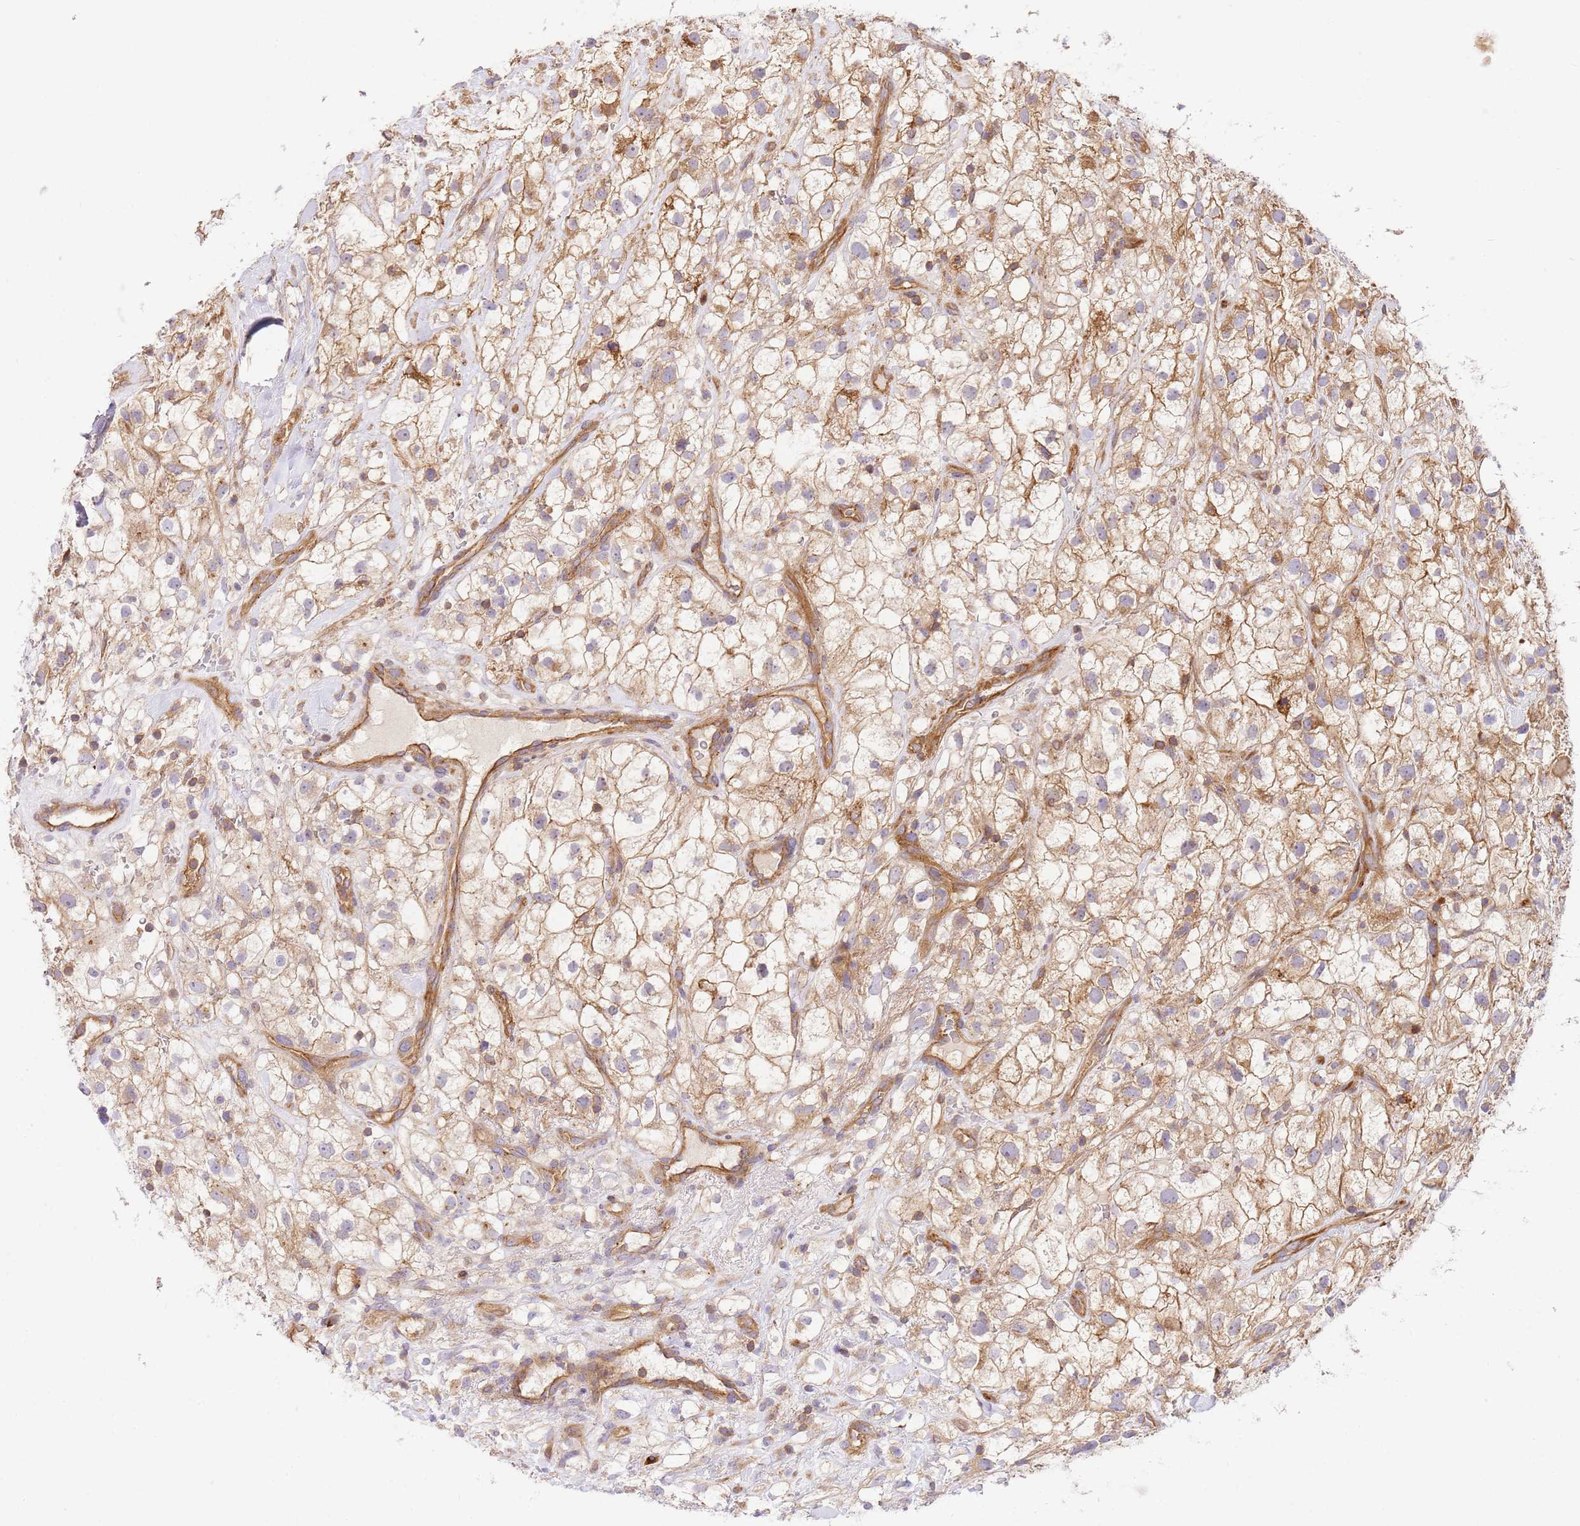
{"staining": {"intensity": "weak", "quantity": ">75%", "location": "cytoplasmic/membranous"}, "tissue": "renal cancer", "cell_type": "Tumor cells", "image_type": "cancer", "snomed": [{"axis": "morphology", "description": "Adenocarcinoma, NOS"}, {"axis": "topography", "description": "Kidney"}], "caption": "Tumor cells demonstrate low levels of weak cytoplasmic/membranous positivity in about >75% of cells in adenocarcinoma (renal).", "gene": "EFCAB8", "patient": {"sex": "male", "age": 59}}